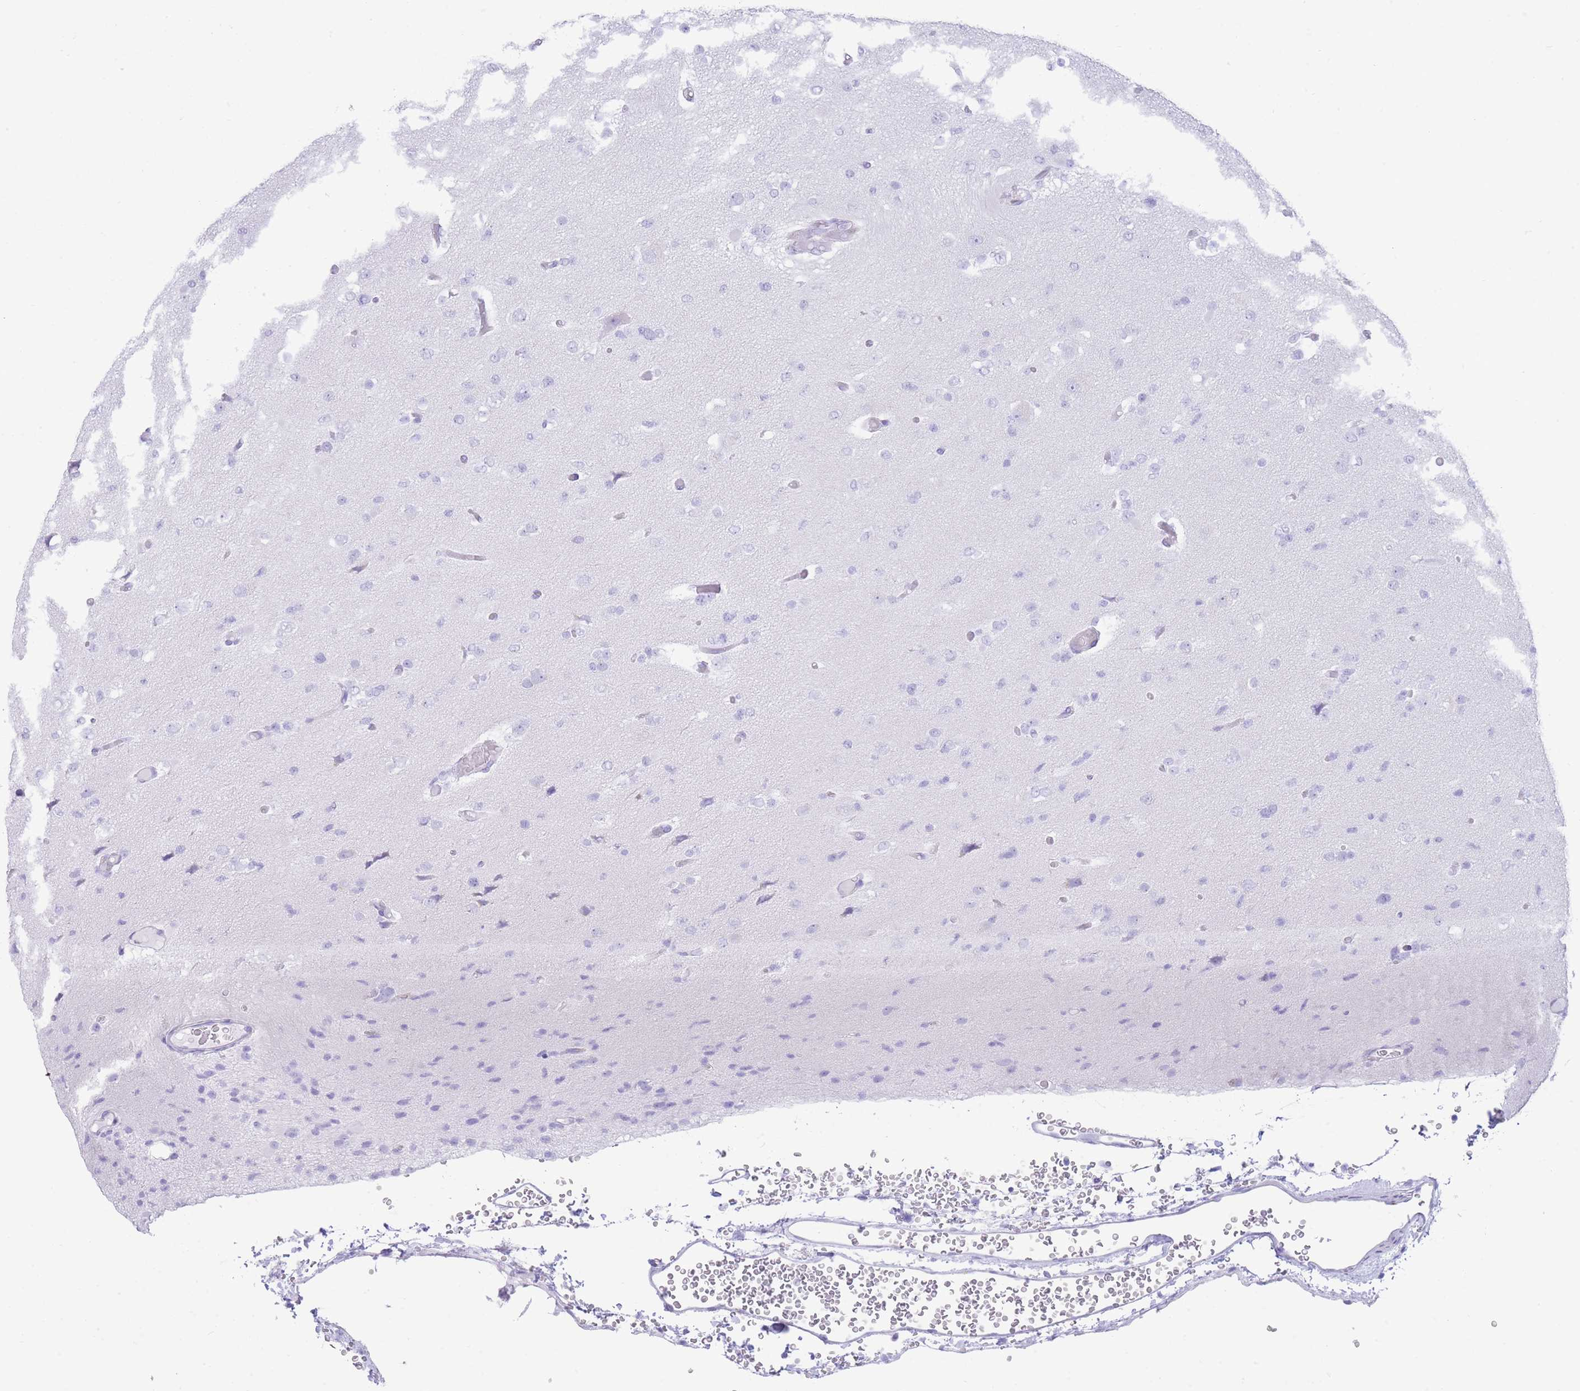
{"staining": {"intensity": "negative", "quantity": "none", "location": "none"}, "tissue": "glioma", "cell_type": "Tumor cells", "image_type": "cancer", "snomed": [{"axis": "morphology", "description": "Glioma, malignant, Low grade"}, {"axis": "topography", "description": "Brain"}], "caption": "IHC of human glioma reveals no expression in tumor cells.", "gene": "ELOA2", "patient": {"sex": "female", "age": 22}}